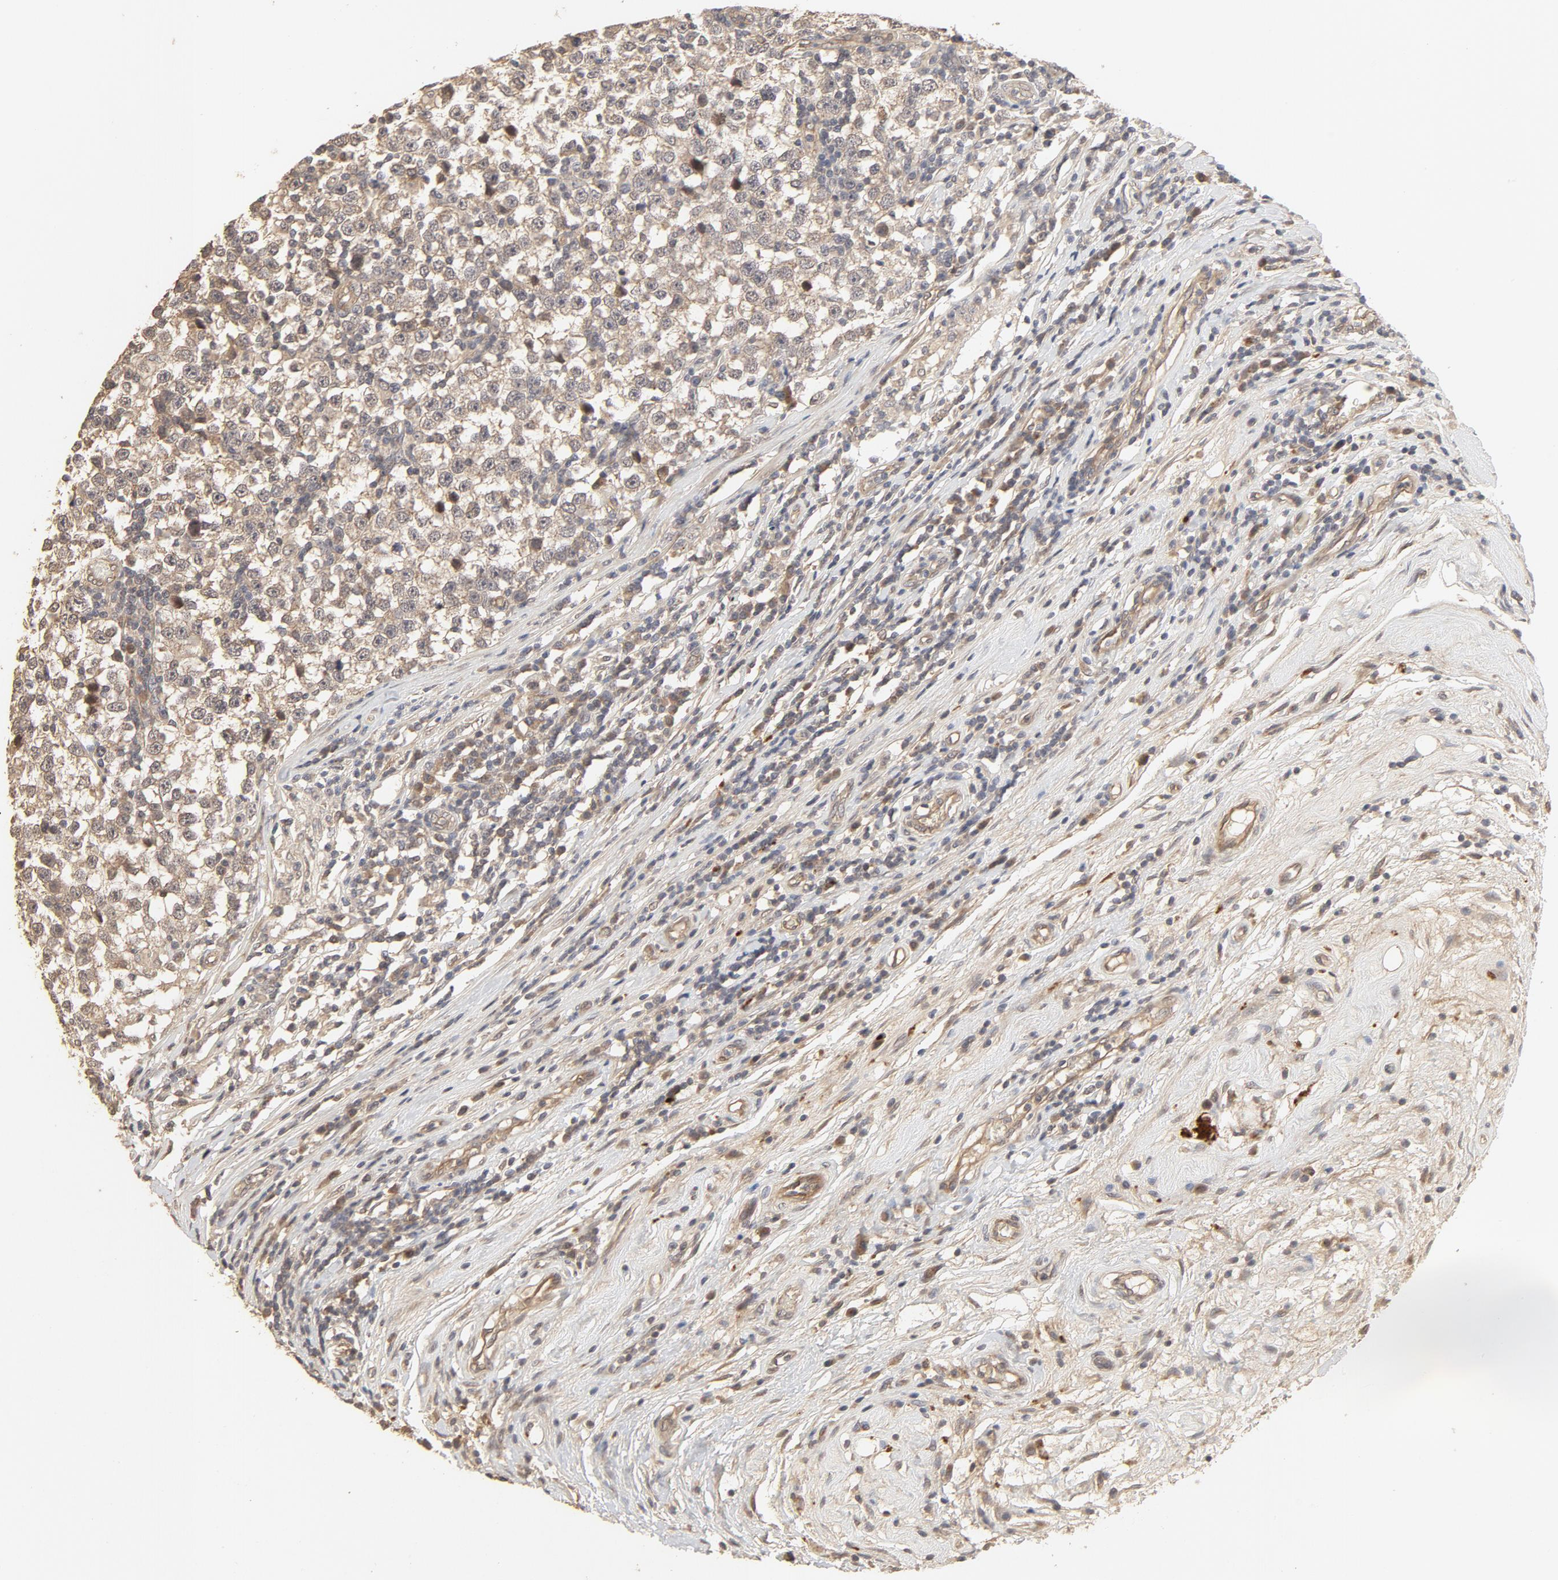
{"staining": {"intensity": "moderate", "quantity": ">75%", "location": "cytoplasmic/membranous"}, "tissue": "testis cancer", "cell_type": "Tumor cells", "image_type": "cancer", "snomed": [{"axis": "morphology", "description": "Seminoma, NOS"}, {"axis": "topography", "description": "Testis"}], "caption": "A high-resolution image shows immunohistochemistry (IHC) staining of testis cancer (seminoma), which demonstrates moderate cytoplasmic/membranous staining in about >75% of tumor cells.", "gene": "IL3RA", "patient": {"sex": "male", "age": 43}}